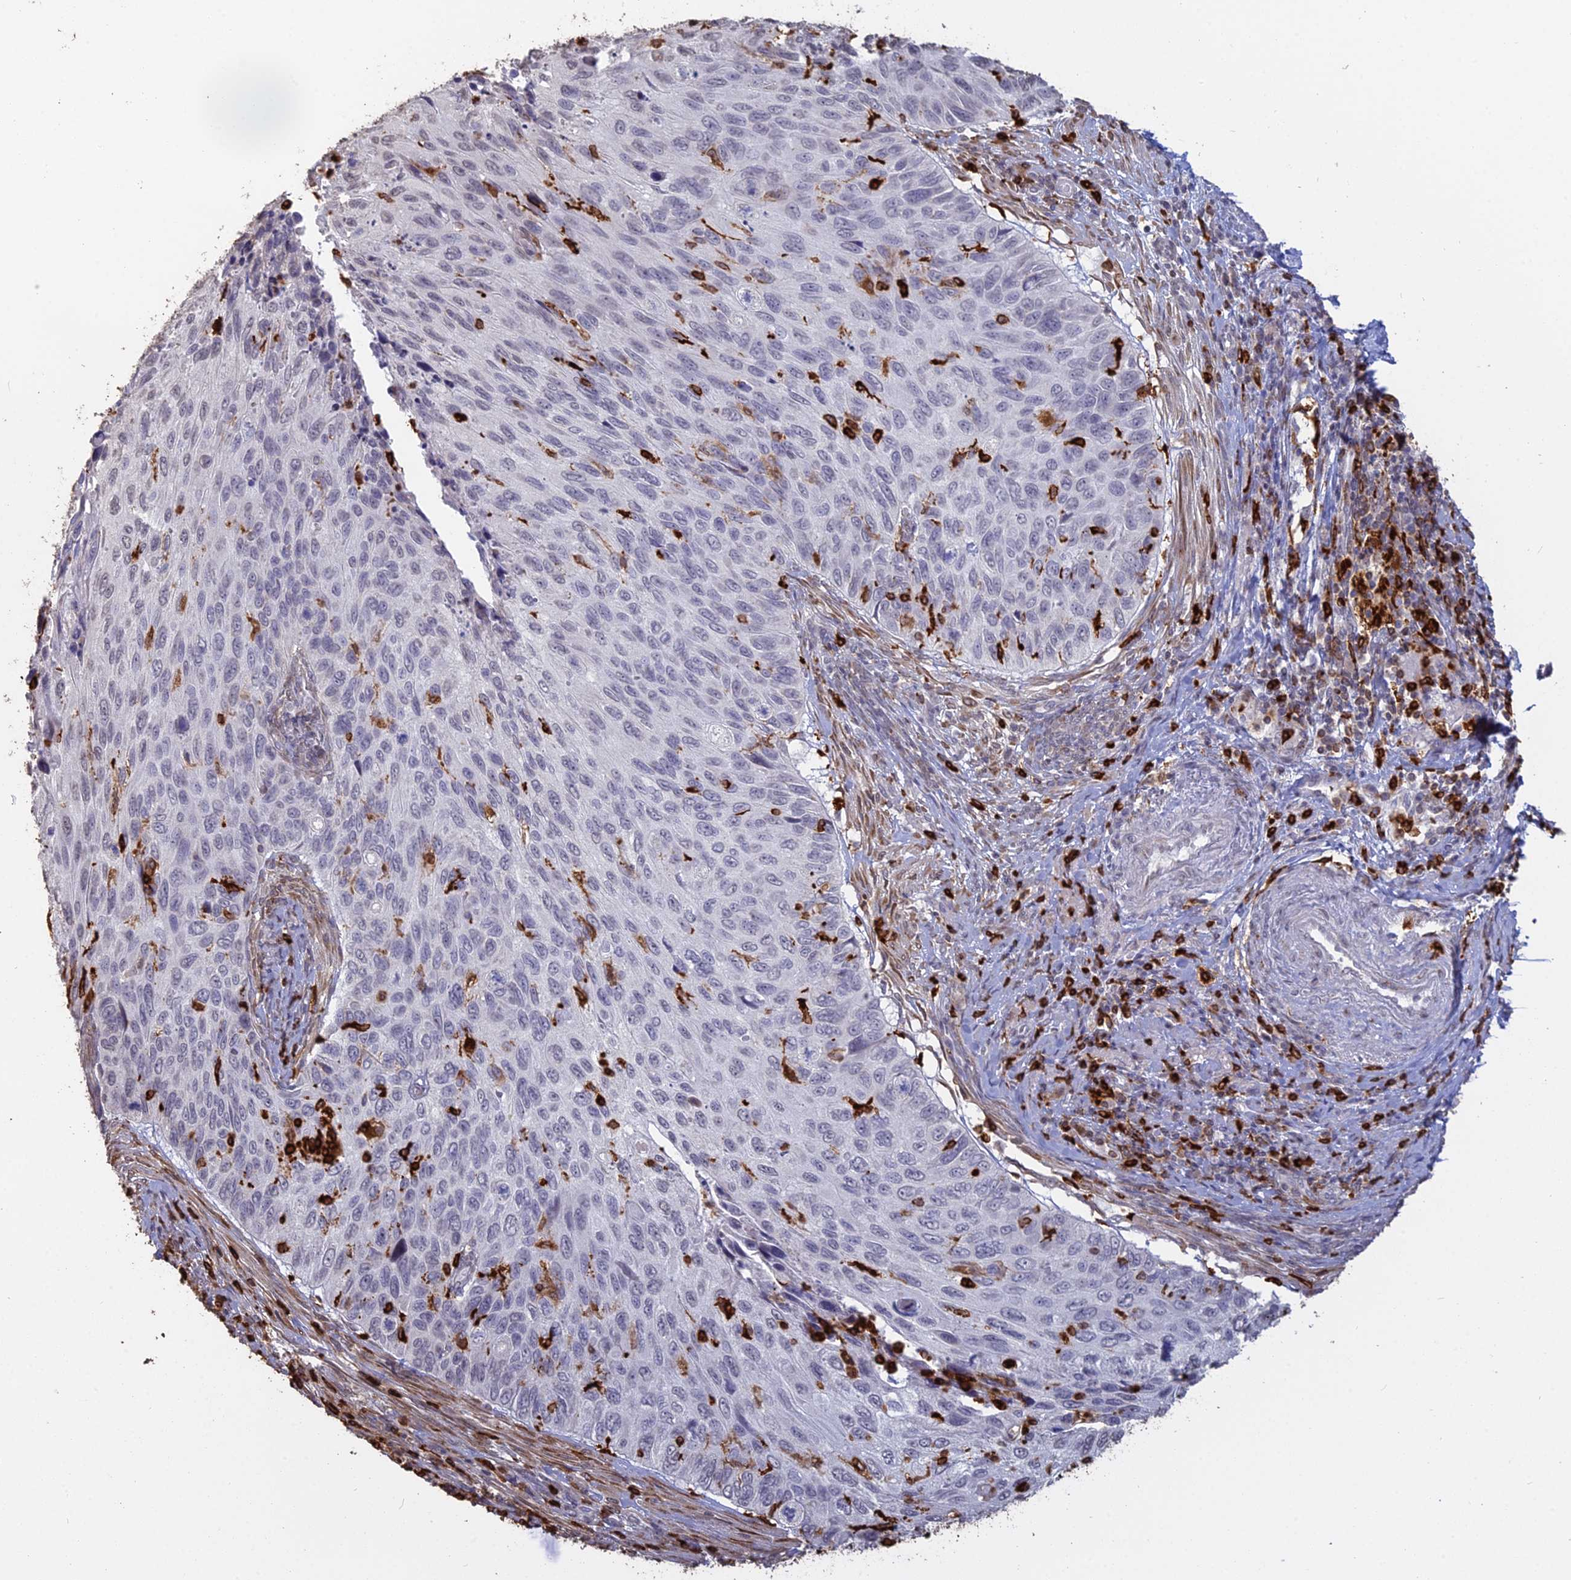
{"staining": {"intensity": "negative", "quantity": "none", "location": "none"}, "tissue": "cervical cancer", "cell_type": "Tumor cells", "image_type": "cancer", "snomed": [{"axis": "morphology", "description": "Squamous cell carcinoma, NOS"}, {"axis": "topography", "description": "Cervix"}], "caption": "Tumor cells are negative for protein expression in human cervical squamous cell carcinoma.", "gene": "APOBR", "patient": {"sex": "female", "age": 70}}